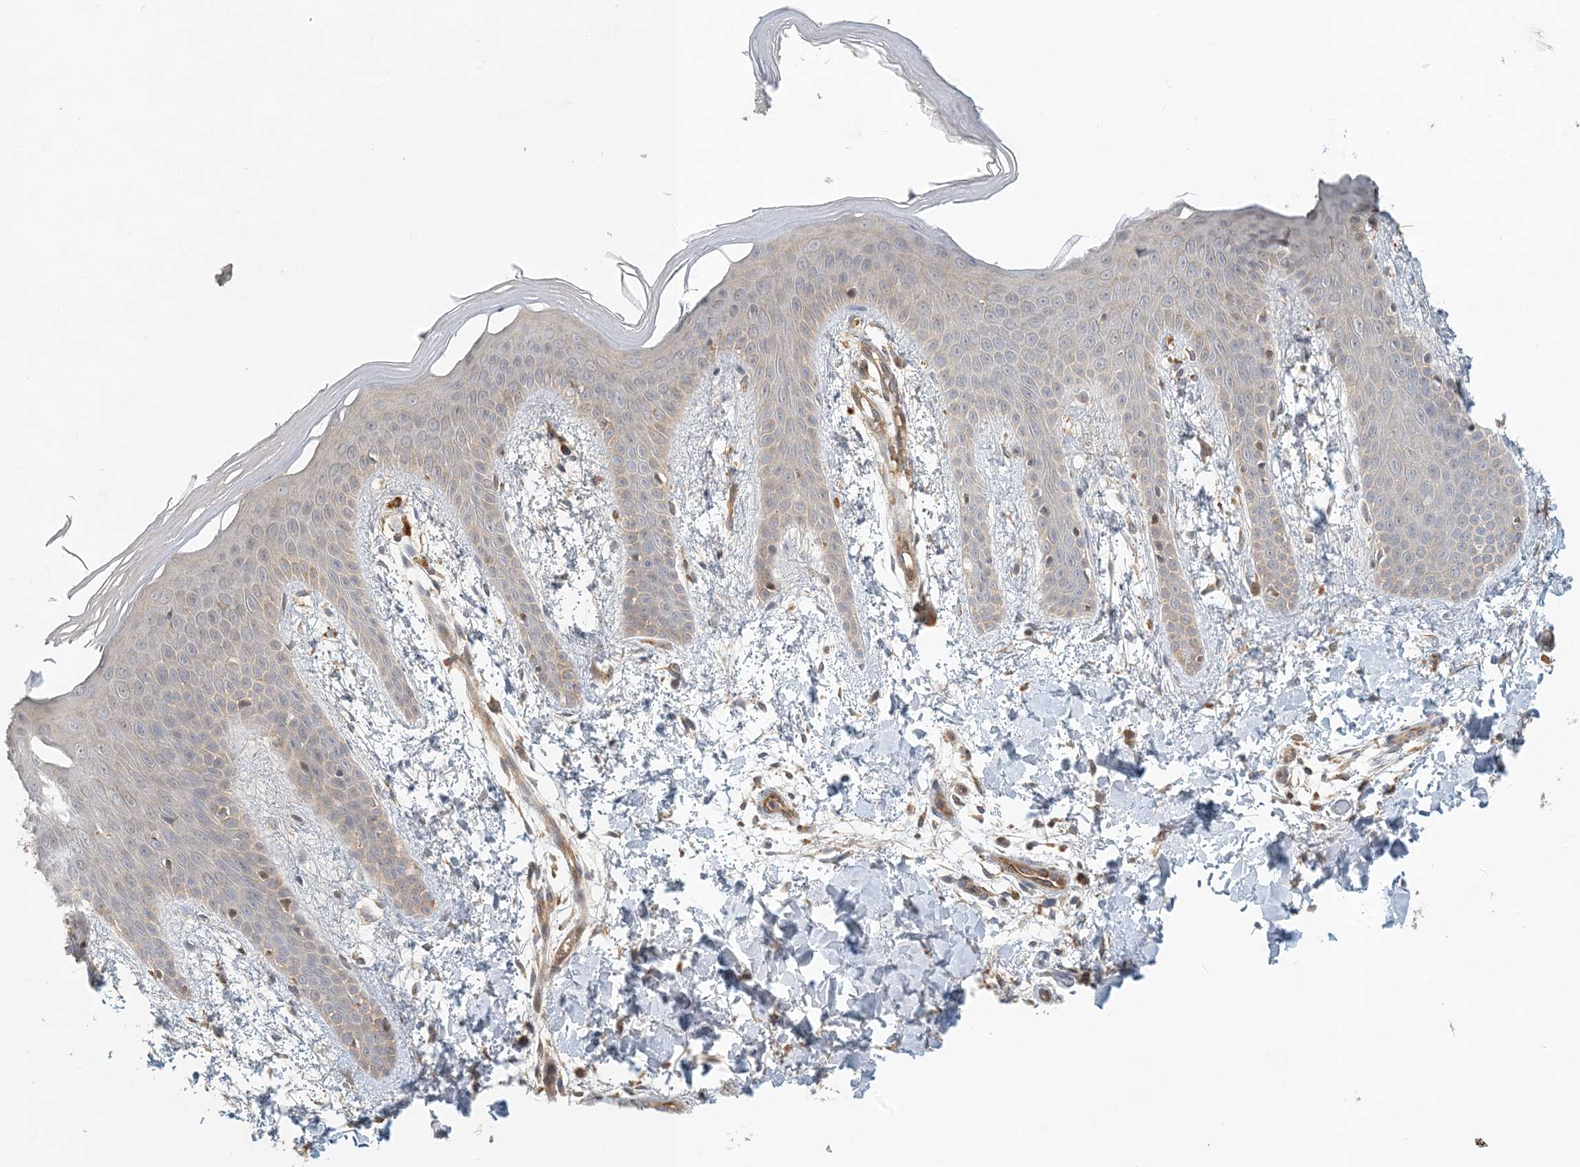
{"staining": {"intensity": "weak", "quantity": "<25%", "location": "cytoplasmic/membranous"}, "tissue": "skin", "cell_type": "Fibroblasts", "image_type": "normal", "snomed": [{"axis": "morphology", "description": "Normal tissue, NOS"}, {"axis": "topography", "description": "Skin"}], "caption": "Immunohistochemistry (IHC) micrograph of unremarkable skin: skin stained with DAB (3,3'-diaminobenzidine) displays no significant protein positivity in fibroblasts. Brightfield microscopy of immunohistochemistry stained with DAB (3,3'-diaminobenzidine) (brown) and hematoxylin (blue), captured at high magnification.", "gene": "ZBTB3", "patient": {"sex": "male", "age": 36}}